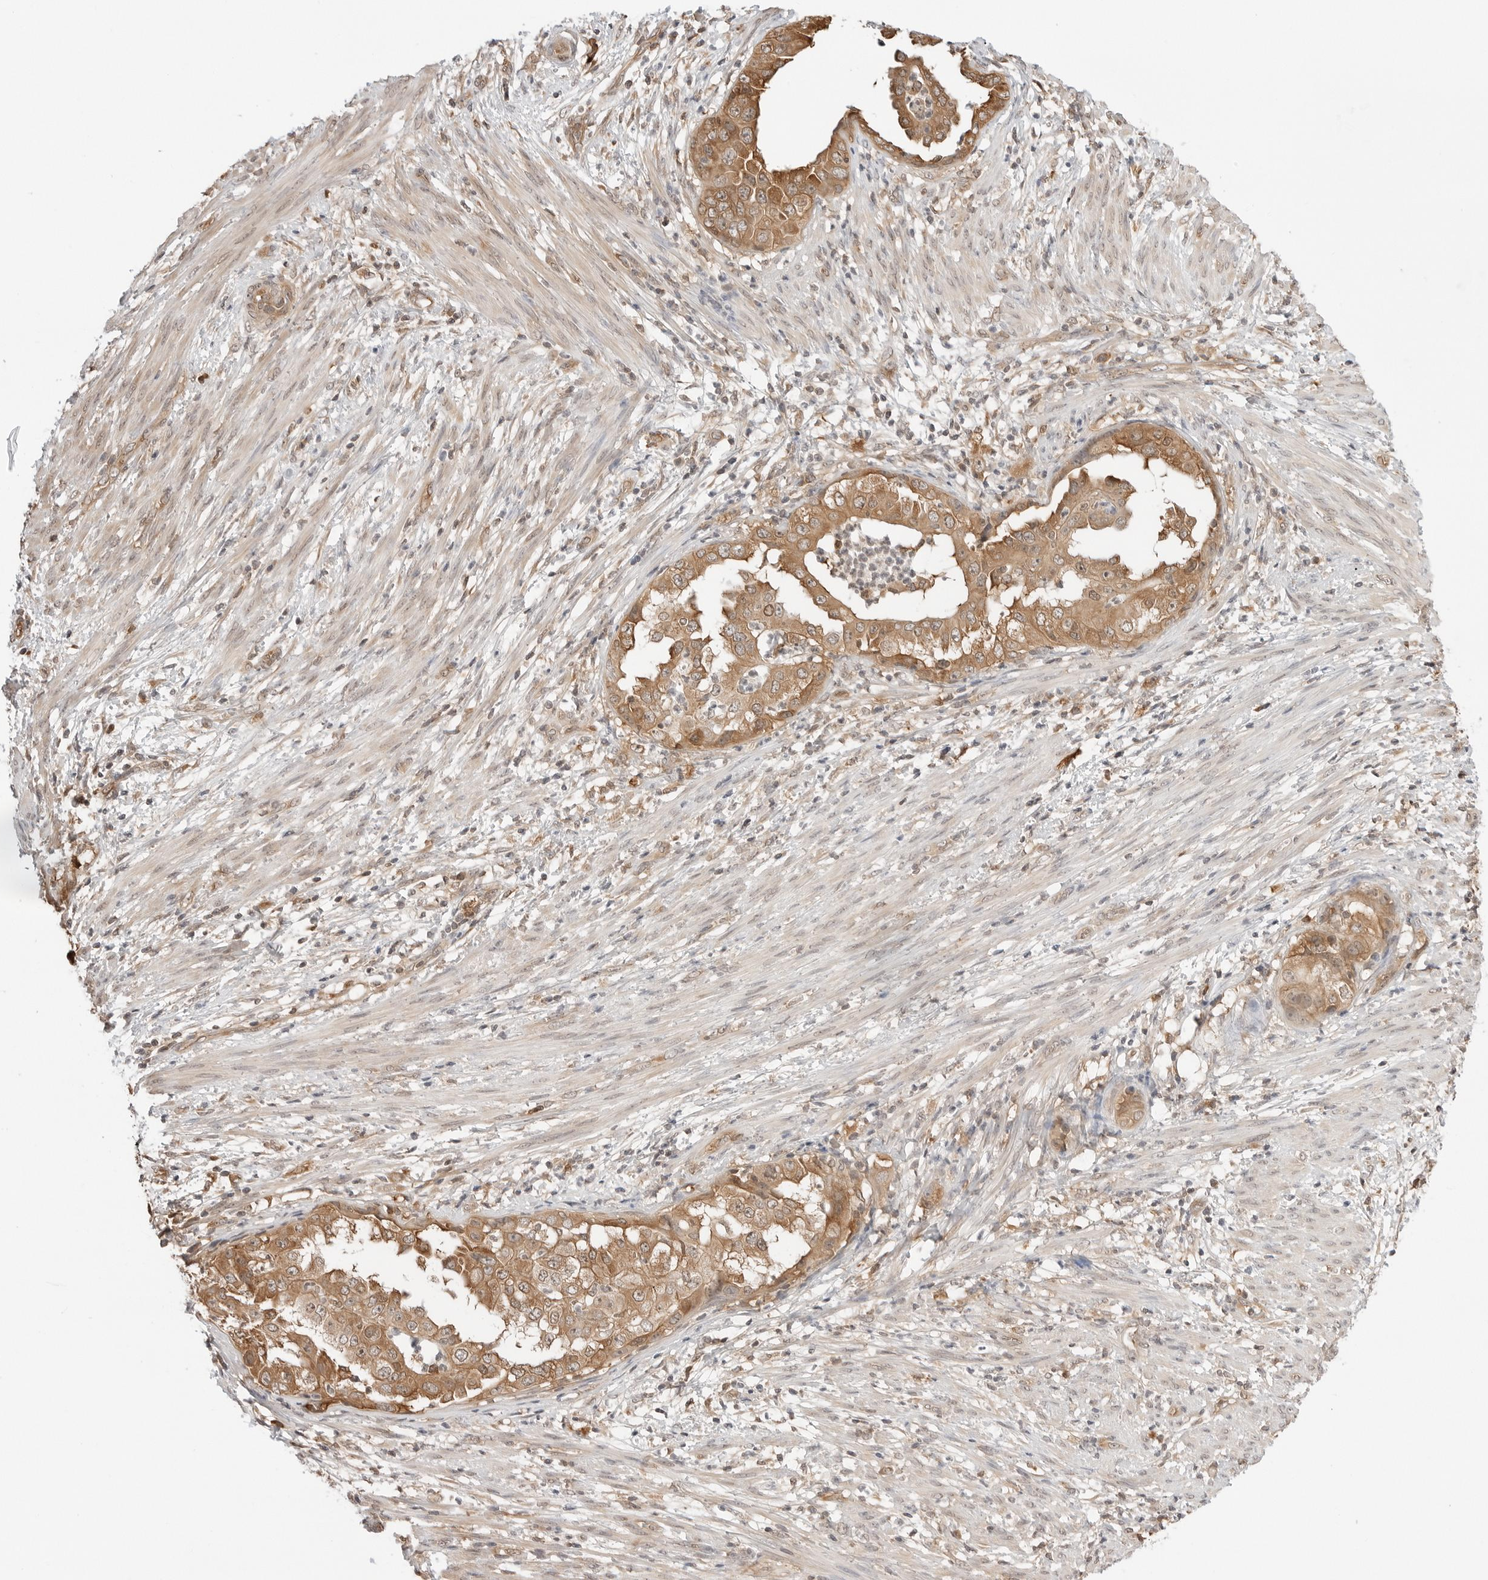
{"staining": {"intensity": "moderate", "quantity": ">75%", "location": "cytoplasmic/membranous"}, "tissue": "endometrial cancer", "cell_type": "Tumor cells", "image_type": "cancer", "snomed": [{"axis": "morphology", "description": "Adenocarcinoma, NOS"}, {"axis": "topography", "description": "Endometrium"}], "caption": "A brown stain labels moderate cytoplasmic/membranous positivity of a protein in human endometrial cancer tumor cells. (DAB (3,3'-diaminobenzidine) IHC with brightfield microscopy, high magnification).", "gene": "NUDC", "patient": {"sex": "female", "age": 85}}